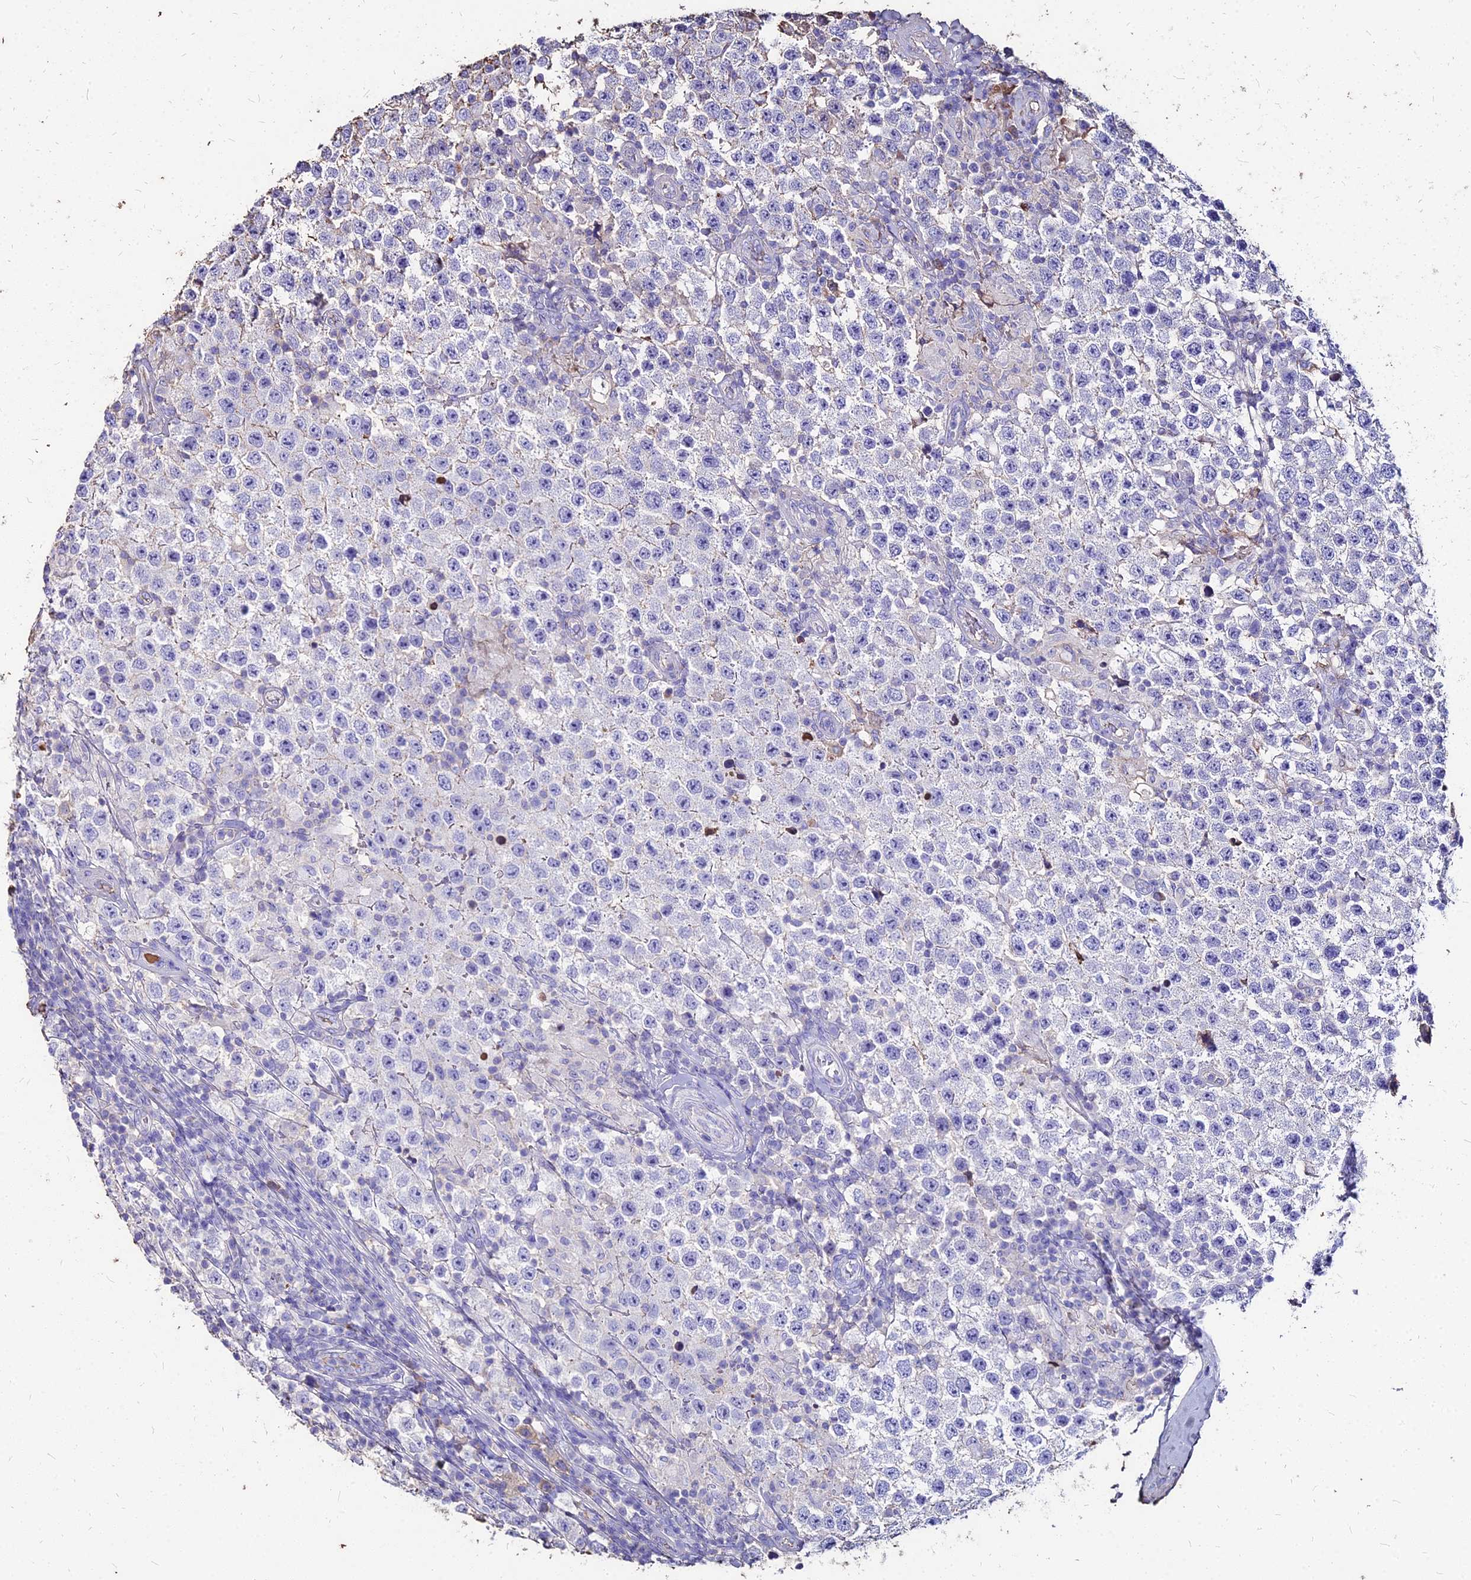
{"staining": {"intensity": "negative", "quantity": "none", "location": "none"}, "tissue": "testis cancer", "cell_type": "Tumor cells", "image_type": "cancer", "snomed": [{"axis": "morphology", "description": "Normal tissue, NOS"}, {"axis": "morphology", "description": "Urothelial carcinoma, High grade"}, {"axis": "morphology", "description": "Seminoma, NOS"}, {"axis": "morphology", "description": "Carcinoma, Embryonal, NOS"}, {"axis": "topography", "description": "Urinary bladder"}, {"axis": "topography", "description": "Testis"}], "caption": "The immunohistochemistry image has no significant staining in tumor cells of testis urothelial carcinoma (high-grade) tissue.", "gene": "NME5", "patient": {"sex": "male", "age": 41}}